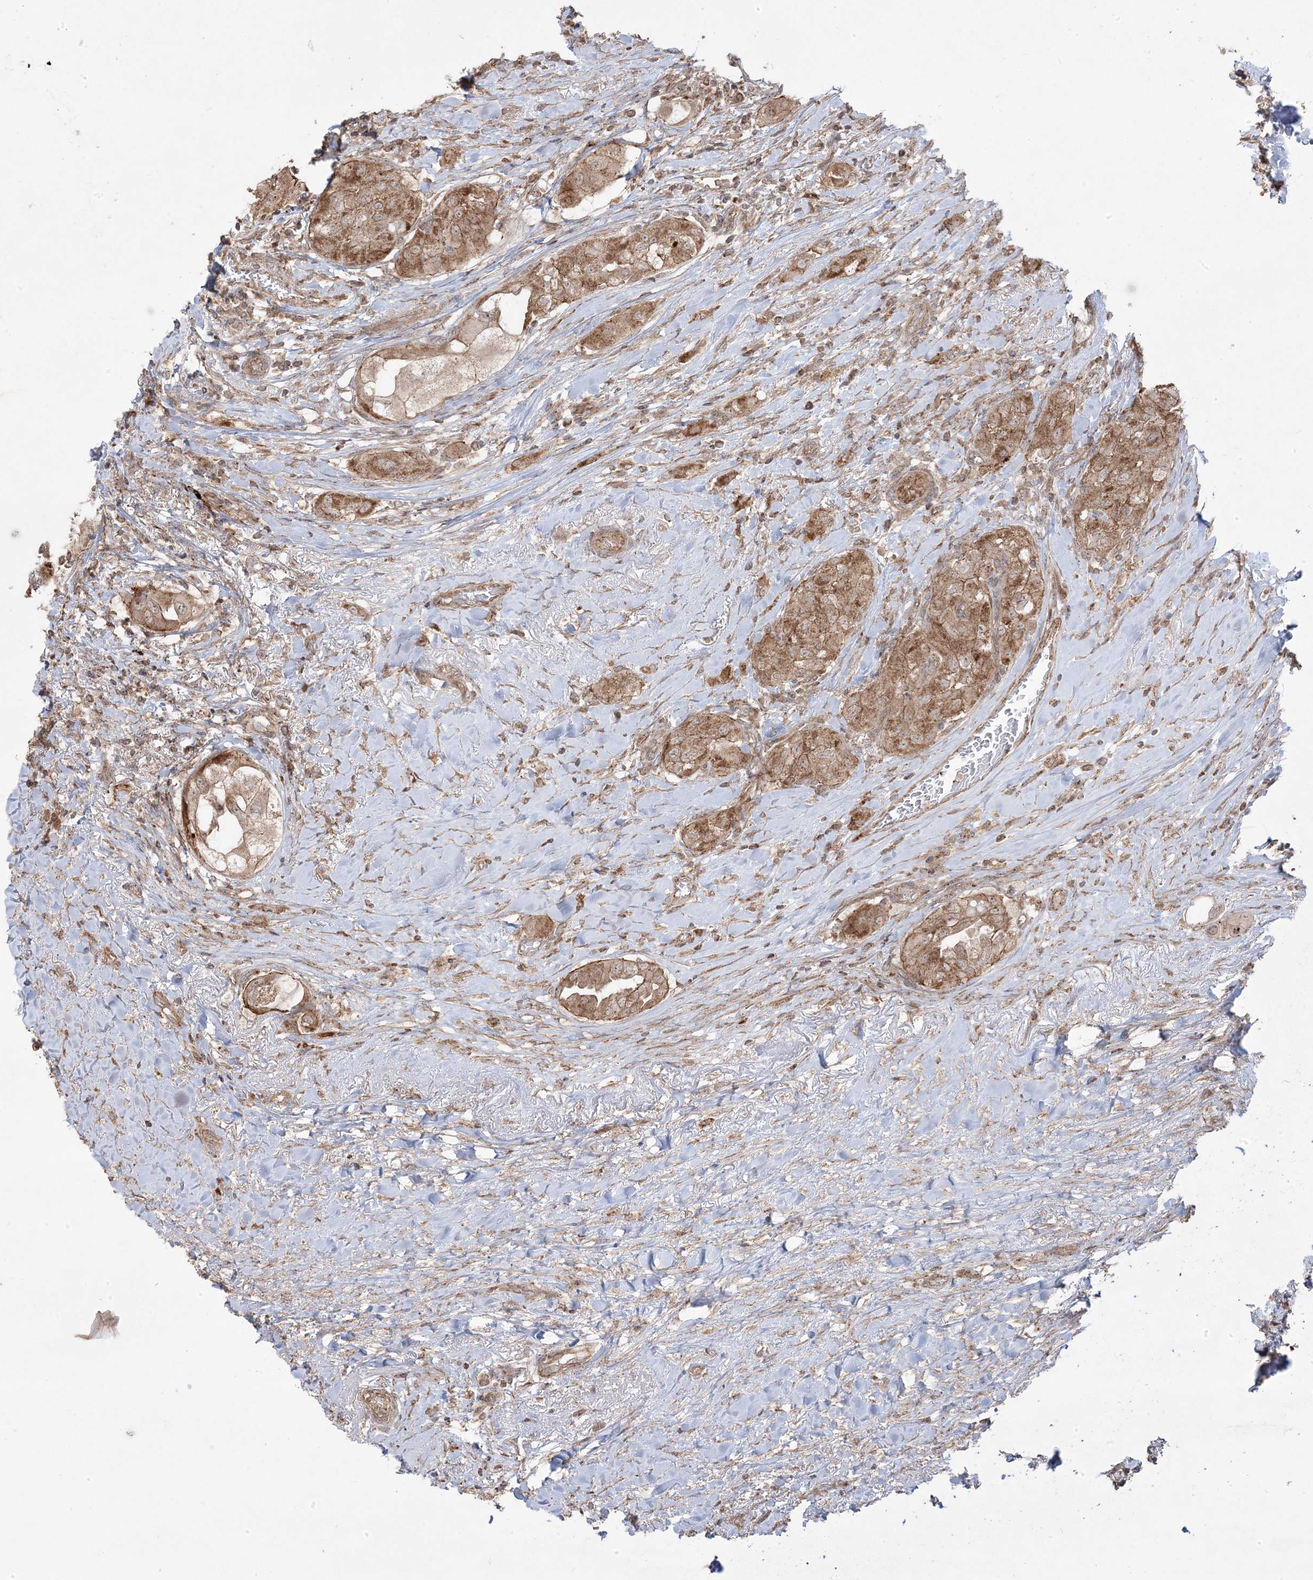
{"staining": {"intensity": "moderate", "quantity": ">75%", "location": "cytoplasmic/membranous"}, "tissue": "thyroid cancer", "cell_type": "Tumor cells", "image_type": "cancer", "snomed": [{"axis": "morphology", "description": "Papillary adenocarcinoma, NOS"}, {"axis": "topography", "description": "Thyroid gland"}], "caption": "Papillary adenocarcinoma (thyroid) stained with a protein marker exhibits moderate staining in tumor cells.", "gene": "CLUAP1", "patient": {"sex": "female", "age": 59}}